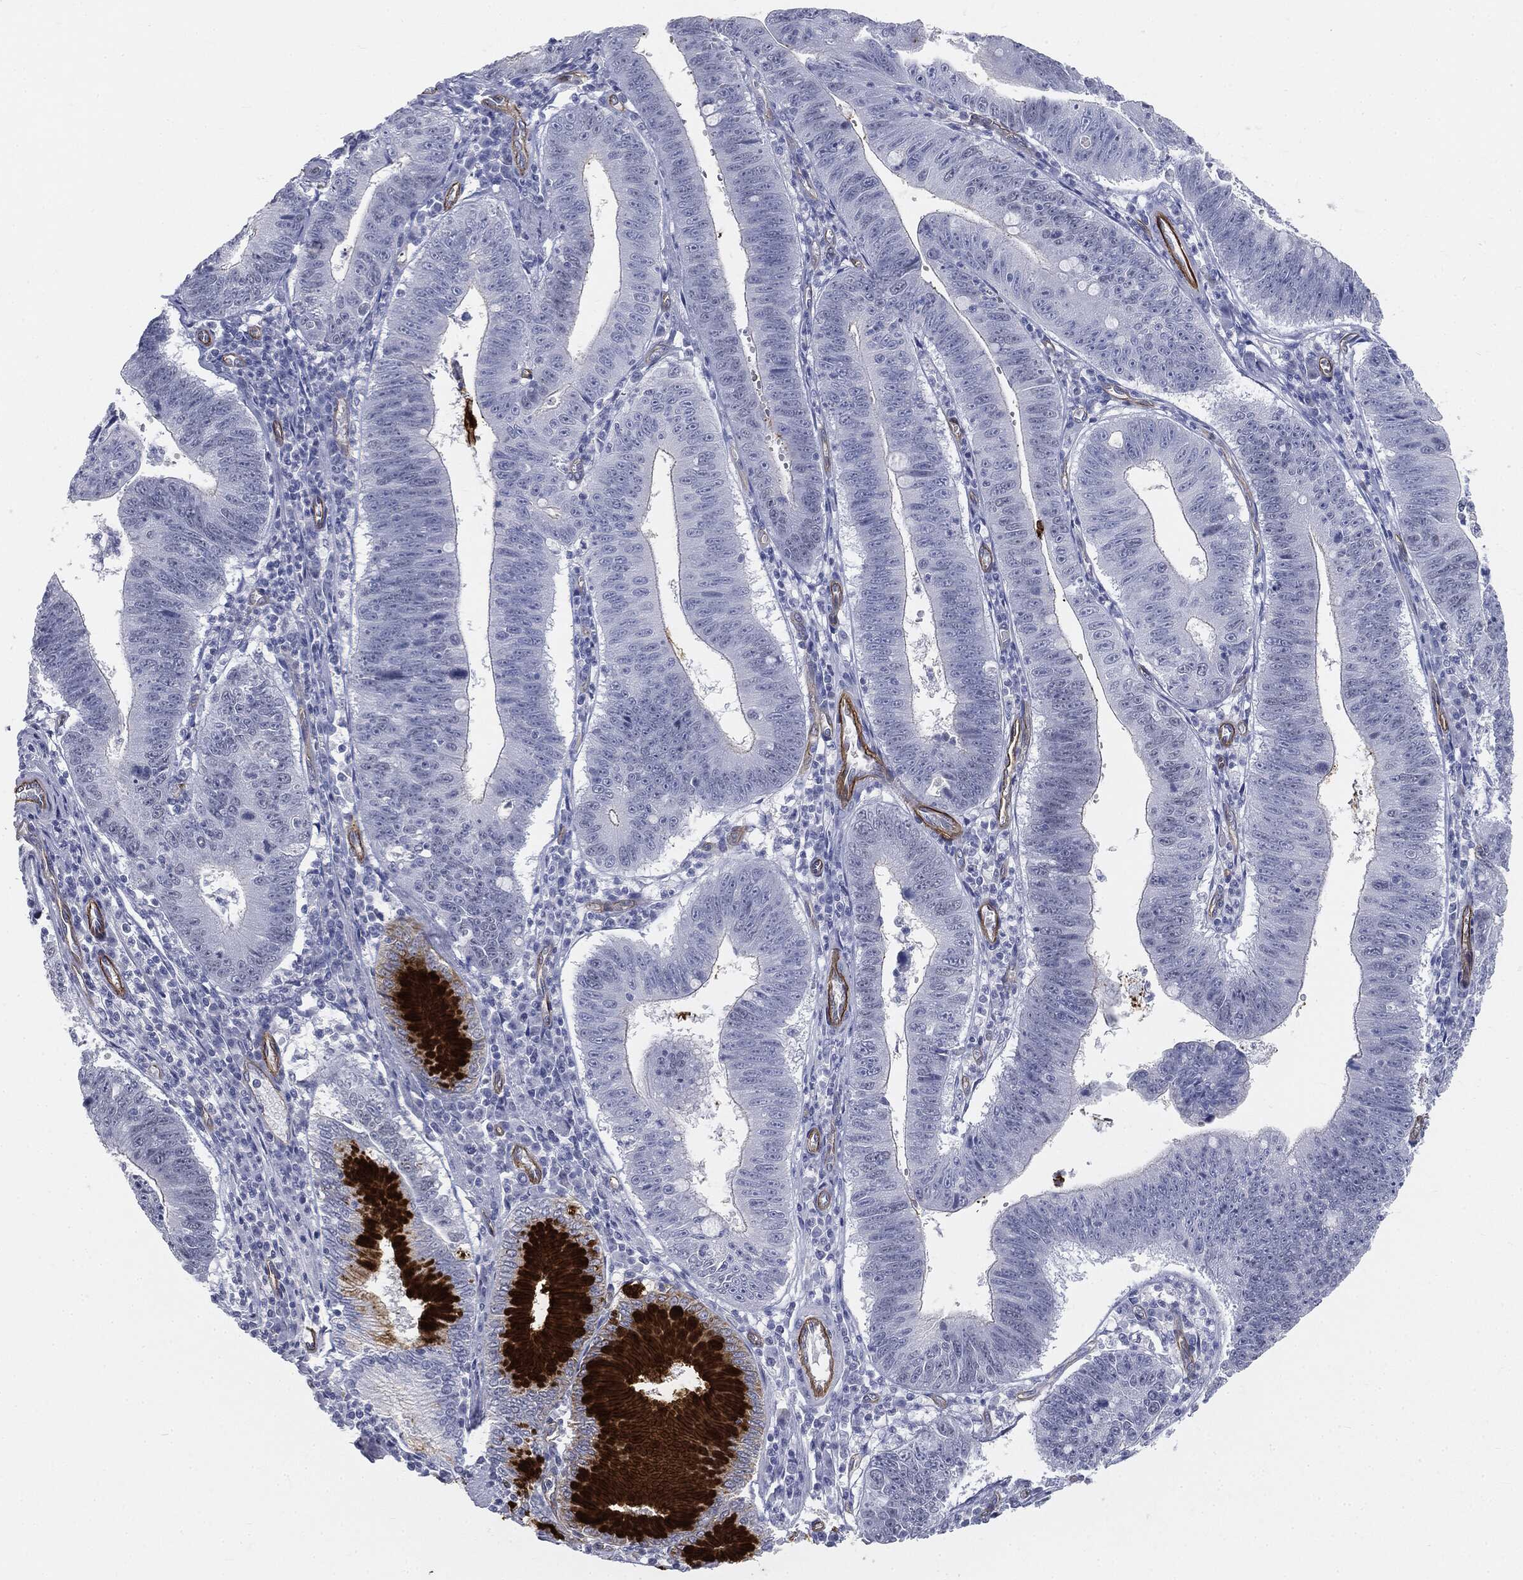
{"staining": {"intensity": "negative", "quantity": "none", "location": "none"}, "tissue": "stomach cancer", "cell_type": "Tumor cells", "image_type": "cancer", "snomed": [{"axis": "morphology", "description": "Adenocarcinoma, NOS"}, {"axis": "topography", "description": "Stomach"}], "caption": "Stomach cancer (adenocarcinoma) stained for a protein using immunohistochemistry shows no expression tumor cells.", "gene": "MUC5AC", "patient": {"sex": "male", "age": 59}}